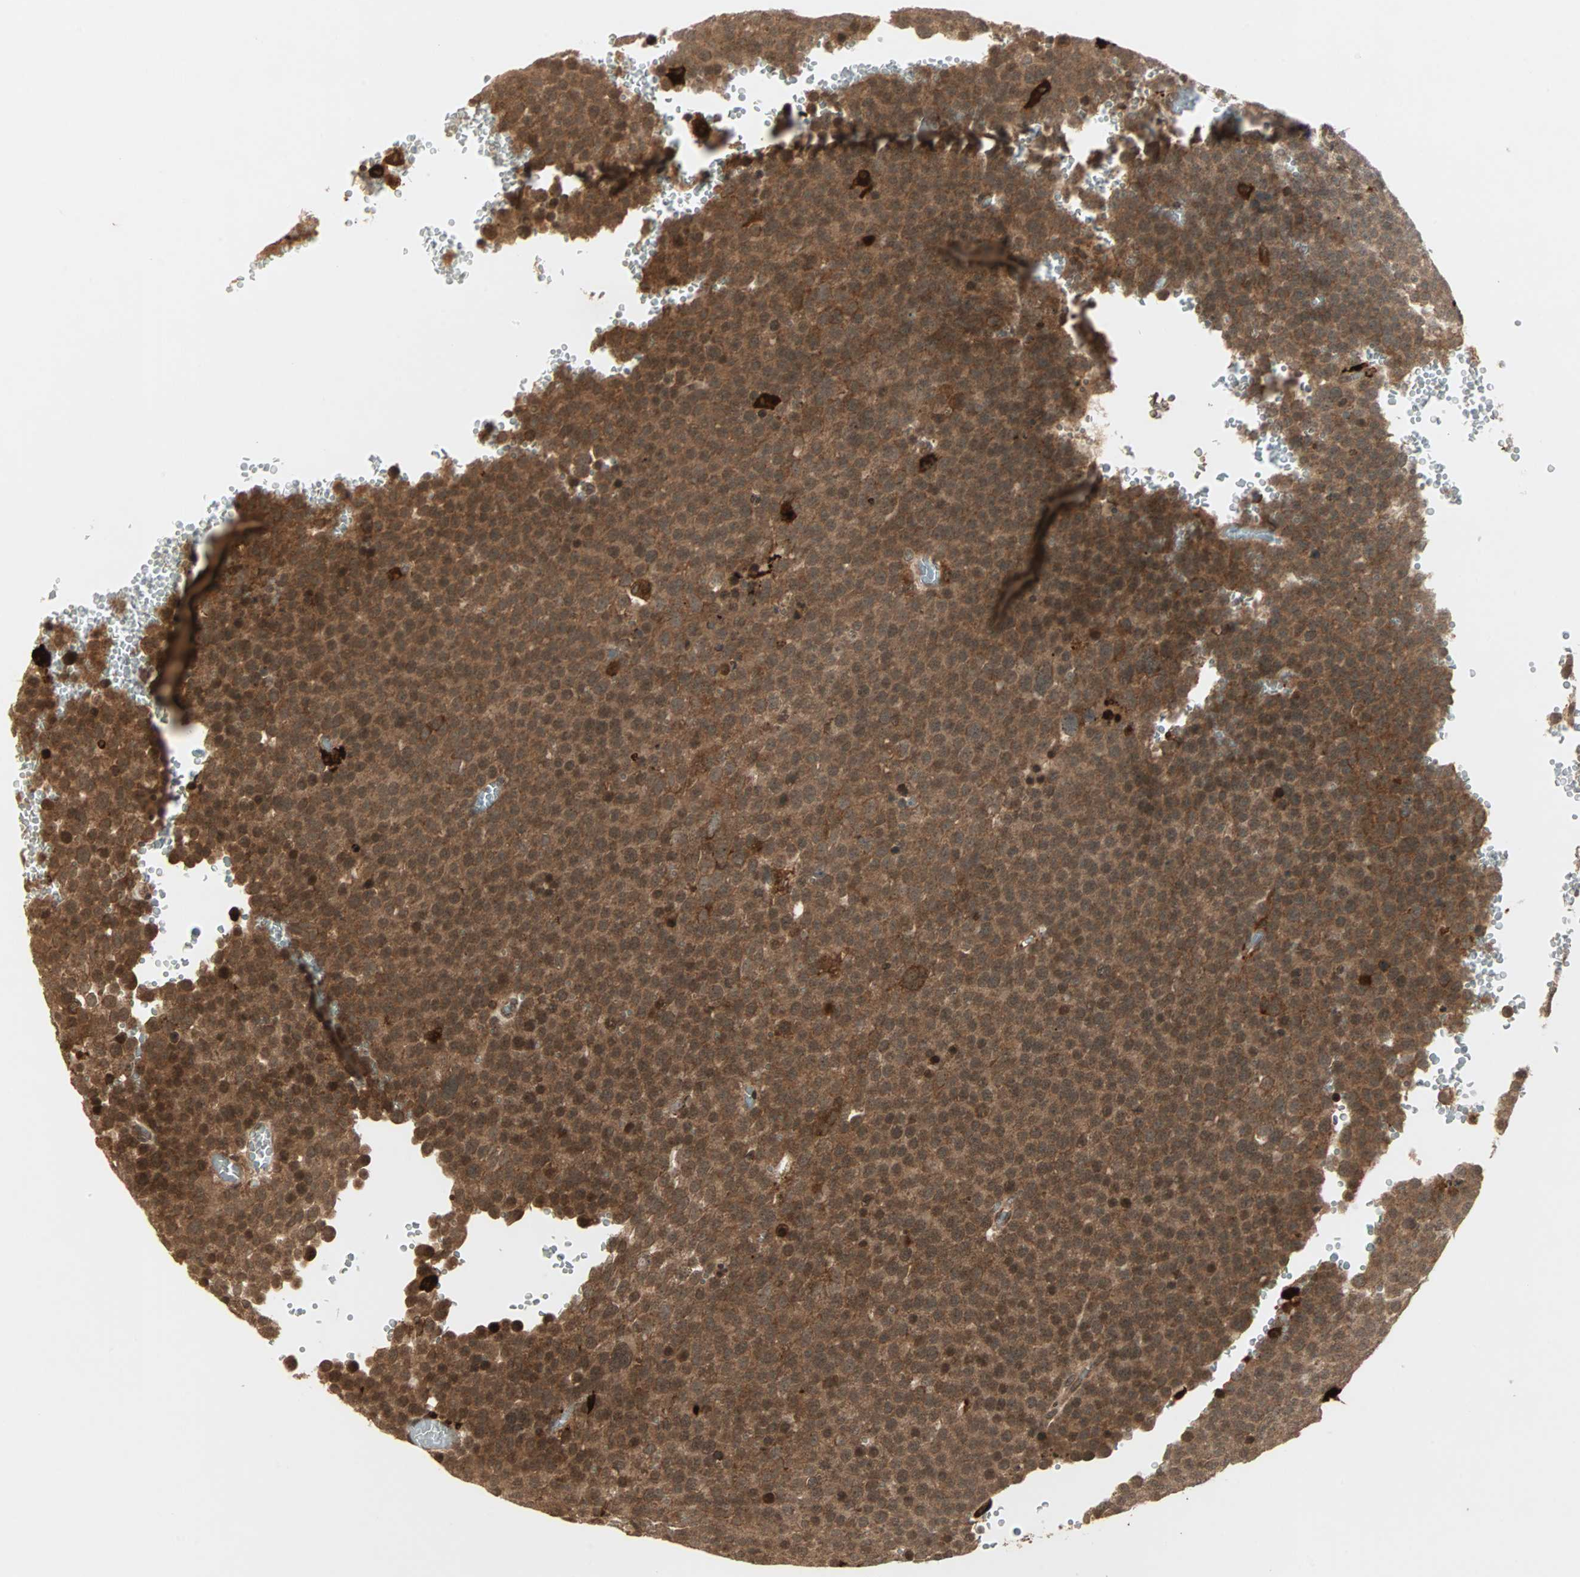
{"staining": {"intensity": "strong", "quantity": ">75%", "location": "cytoplasmic/membranous"}, "tissue": "testis cancer", "cell_type": "Tumor cells", "image_type": "cancer", "snomed": [{"axis": "morphology", "description": "Seminoma, NOS"}, {"axis": "topography", "description": "Testis"}], "caption": "The histopathology image demonstrates staining of testis cancer (seminoma), revealing strong cytoplasmic/membranous protein expression (brown color) within tumor cells.", "gene": "RFFL", "patient": {"sex": "male", "age": 71}}